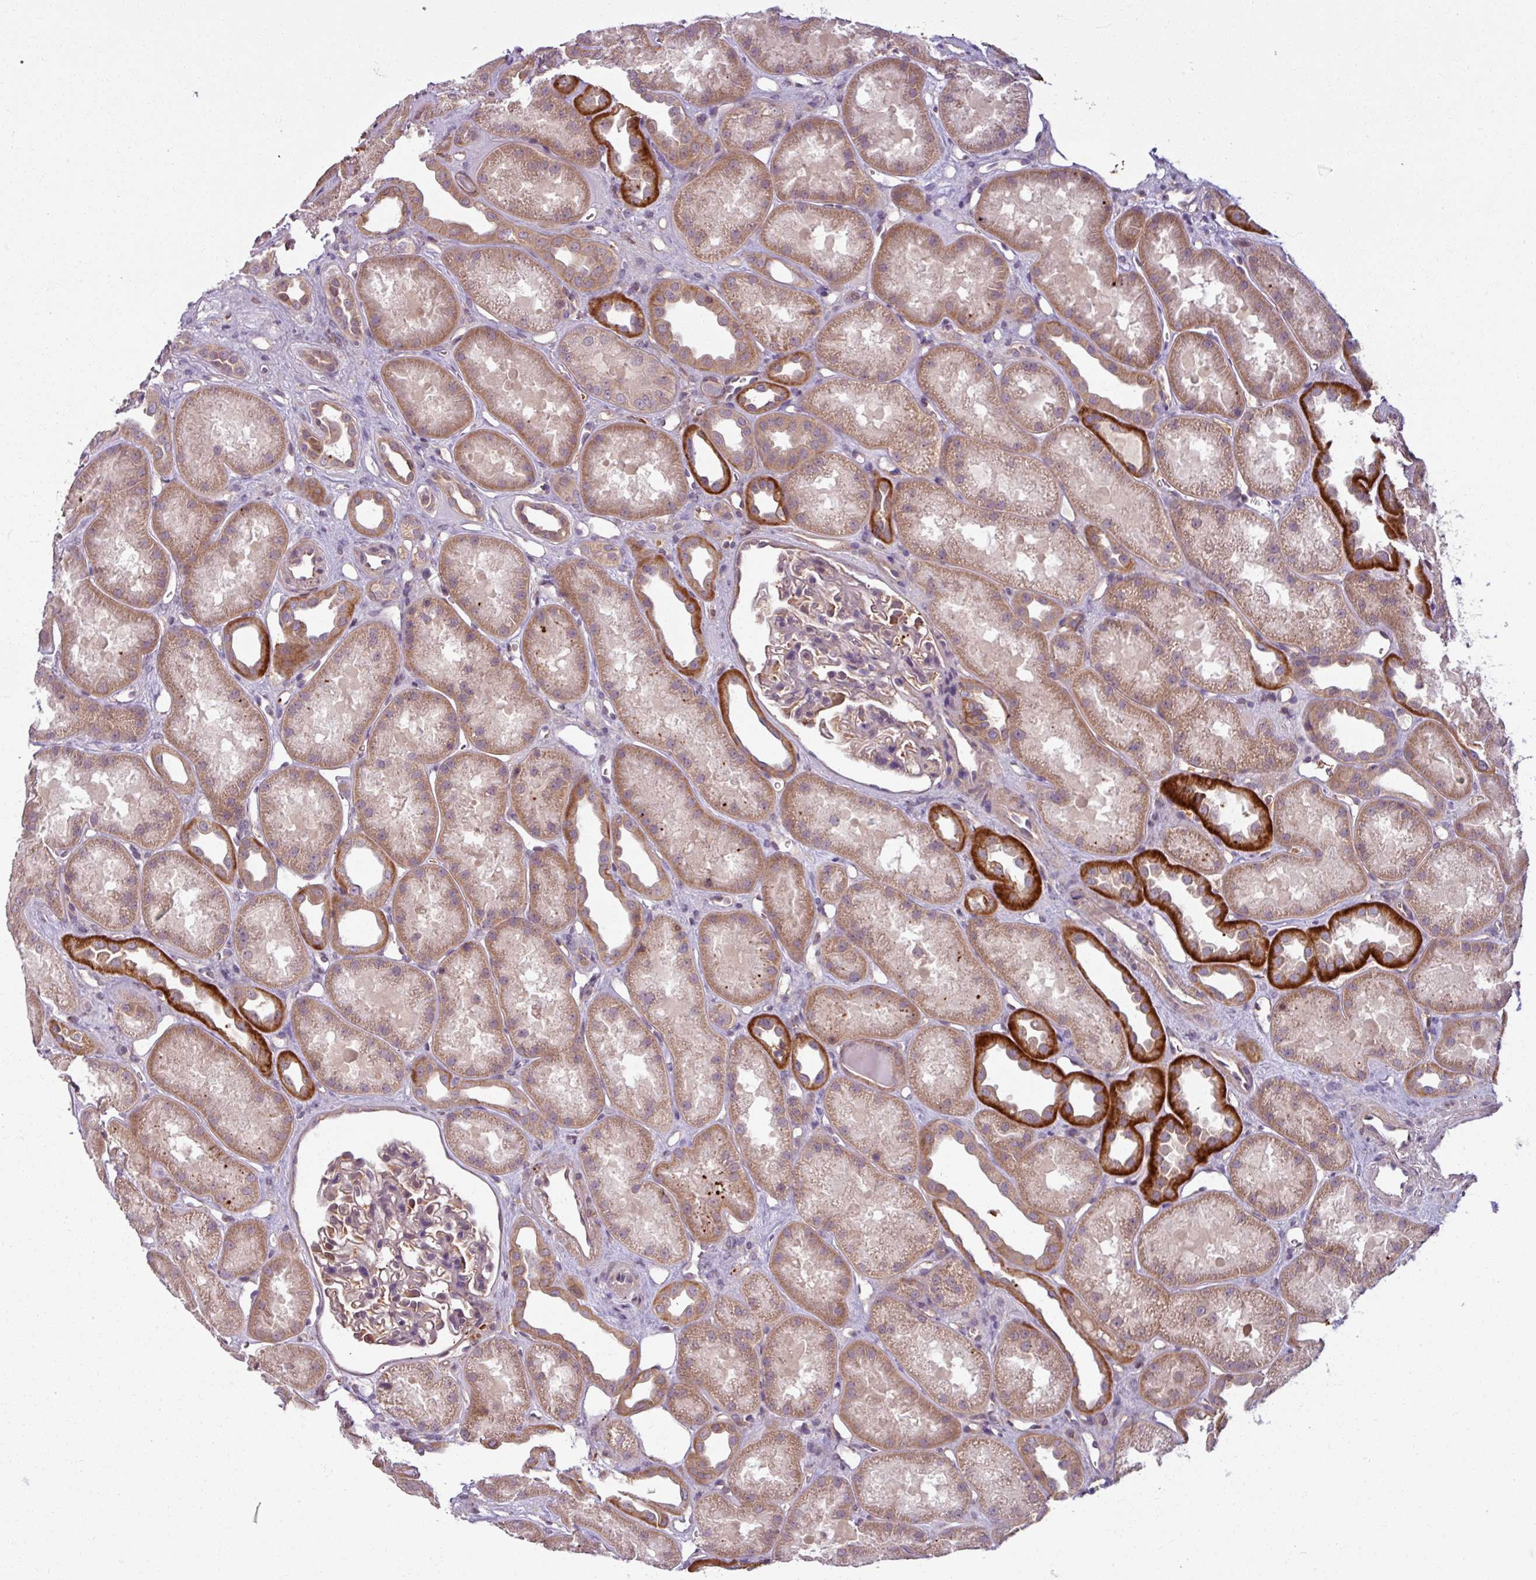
{"staining": {"intensity": "moderate", "quantity": "<25%", "location": "cytoplasmic/membranous"}, "tissue": "kidney", "cell_type": "Cells in glomeruli", "image_type": "normal", "snomed": [{"axis": "morphology", "description": "Normal tissue, NOS"}, {"axis": "topography", "description": "Kidney"}], "caption": "Cells in glomeruli show low levels of moderate cytoplasmic/membranous expression in approximately <25% of cells in unremarkable kidney.", "gene": "TUSC3", "patient": {"sex": "male", "age": 61}}